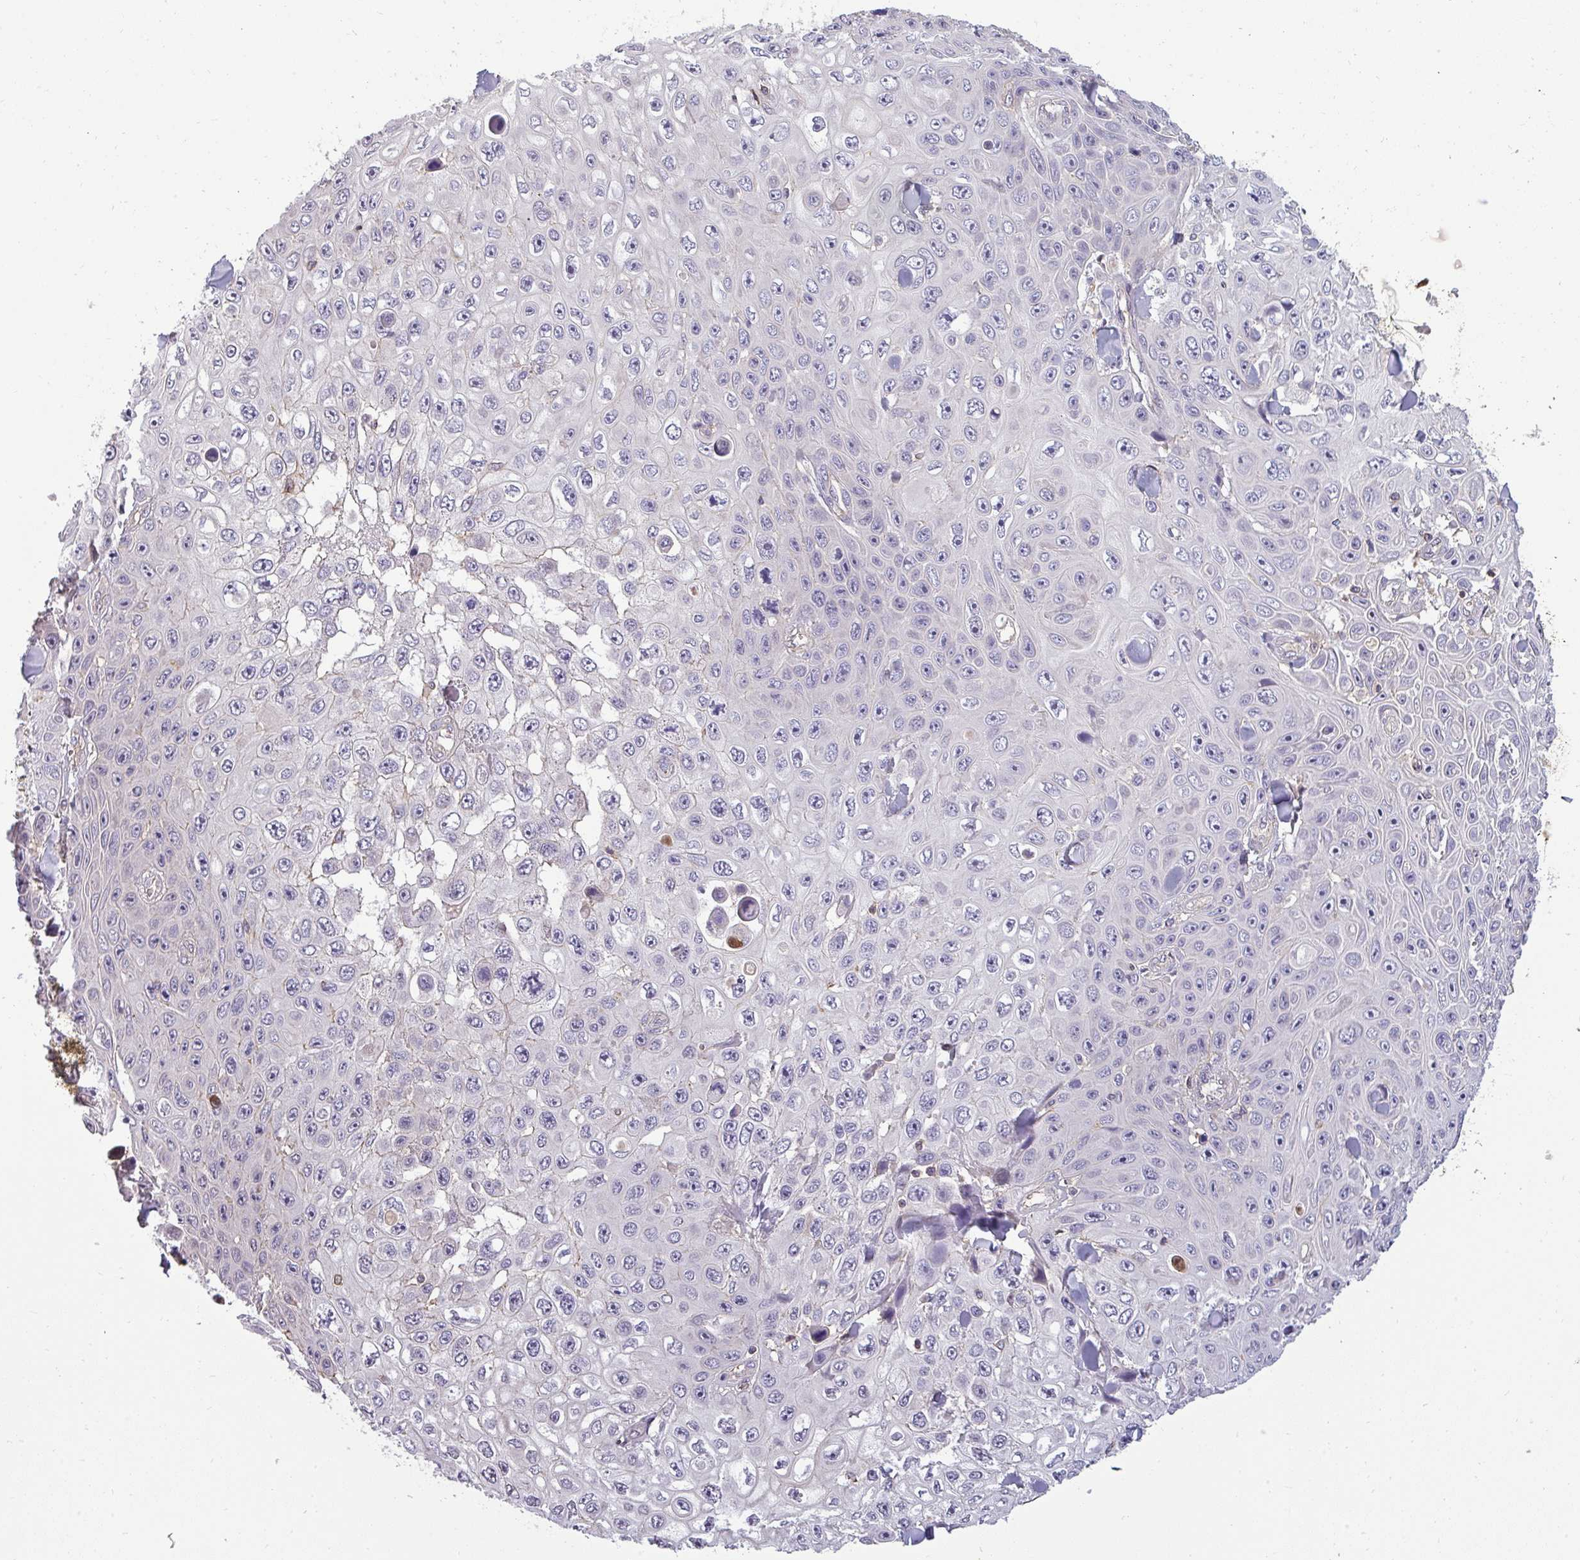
{"staining": {"intensity": "negative", "quantity": "none", "location": "none"}, "tissue": "skin cancer", "cell_type": "Tumor cells", "image_type": "cancer", "snomed": [{"axis": "morphology", "description": "Squamous cell carcinoma, NOS"}, {"axis": "topography", "description": "Skin"}], "caption": "The immunohistochemistry micrograph has no significant expression in tumor cells of skin cancer (squamous cell carcinoma) tissue.", "gene": "ZNF835", "patient": {"sex": "male", "age": 82}}